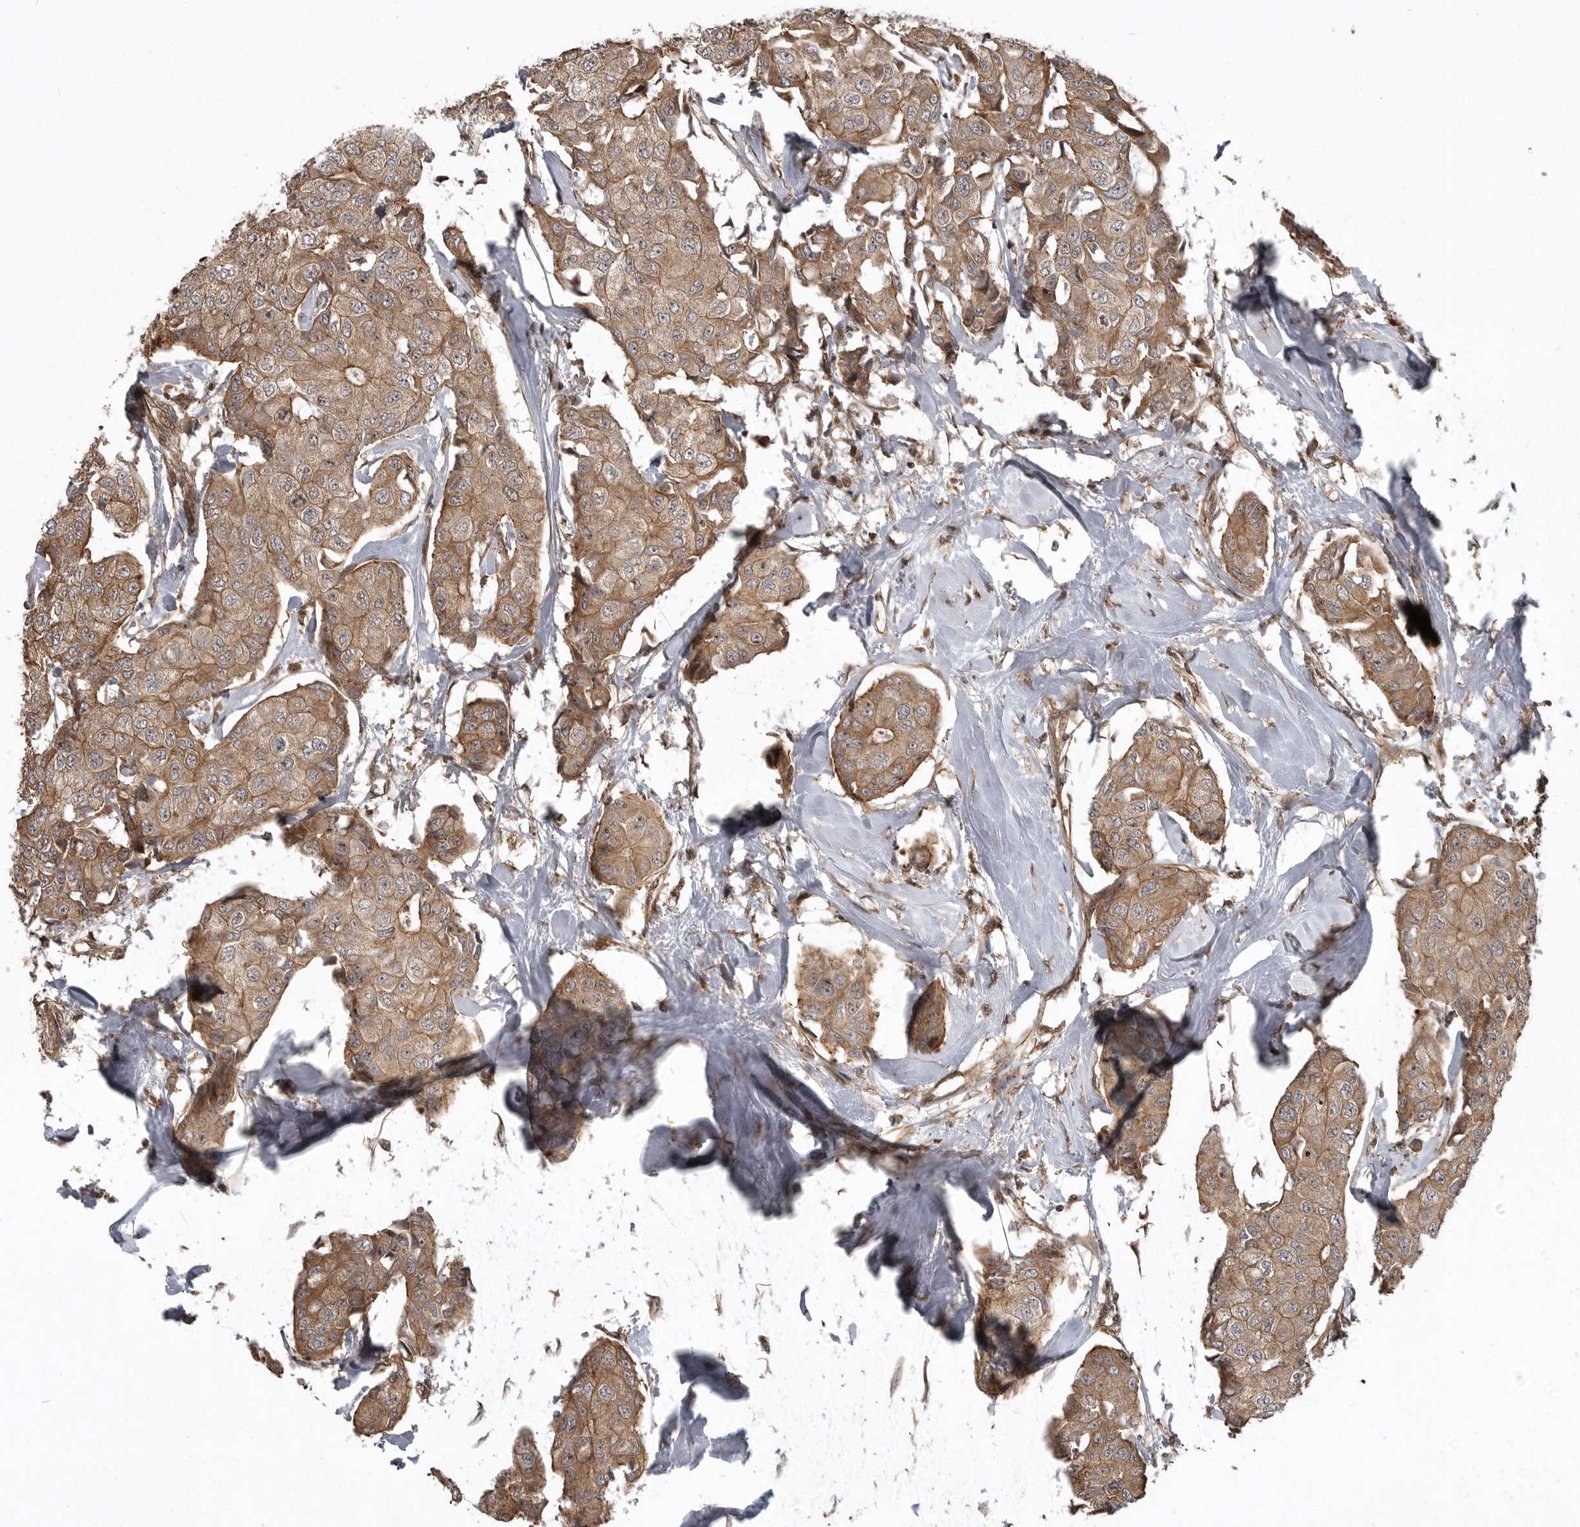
{"staining": {"intensity": "moderate", "quantity": ">75%", "location": "cytoplasmic/membranous"}, "tissue": "breast cancer", "cell_type": "Tumor cells", "image_type": "cancer", "snomed": [{"axis": "morphology", "description": "Duct carcinoma"}, {"axis": "topography", "description": "Breast"}], "caption": "Breast cancer stained with a protein marker shows moderate staining in tumor cells.", "gene": "DNAJC8", "patient": {"sex": "female", "age": 80}}